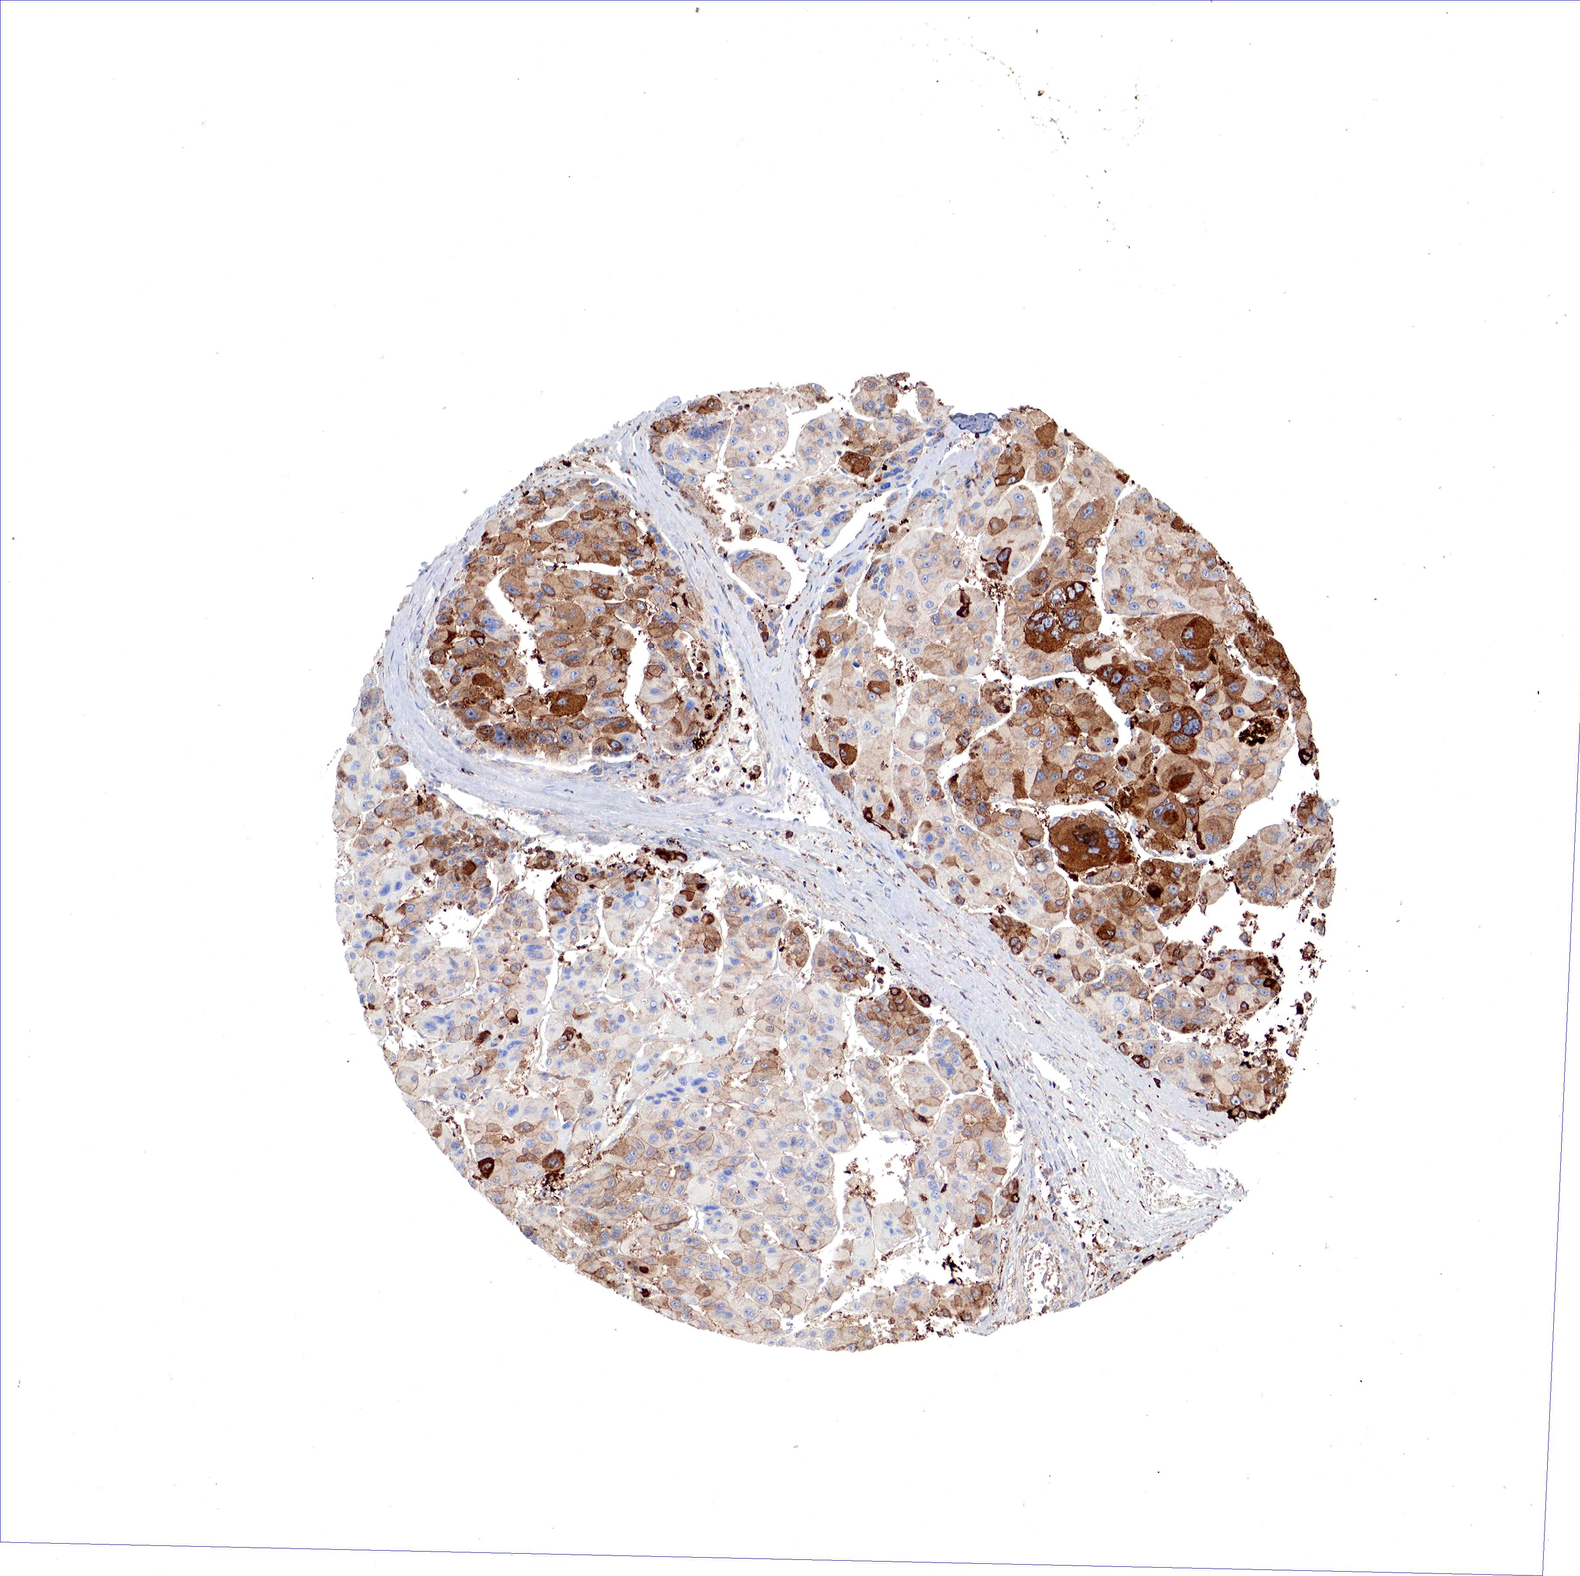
{"staining": {"intensity": "strong", "quantity": ">75%", "location": "nuclear"}, "tissue": "liver cancer", "cell_type": "Tumor cells", "image_type": "cancer", "snomed": [{"axis": "morphology", "description": "Carcinoma, Hepatocellular, NOS"}, {"axis": "topography", "description": "Liver"}], "caption": "This is a histology image of immunohistochemistry (IHC) staining of liver cancer (hepatocellular carcinoma), which shows strong positivity in the nuclear of tumor cells.", "gene": "G6PD", "patient": {"sex": "male", "age": 64}}